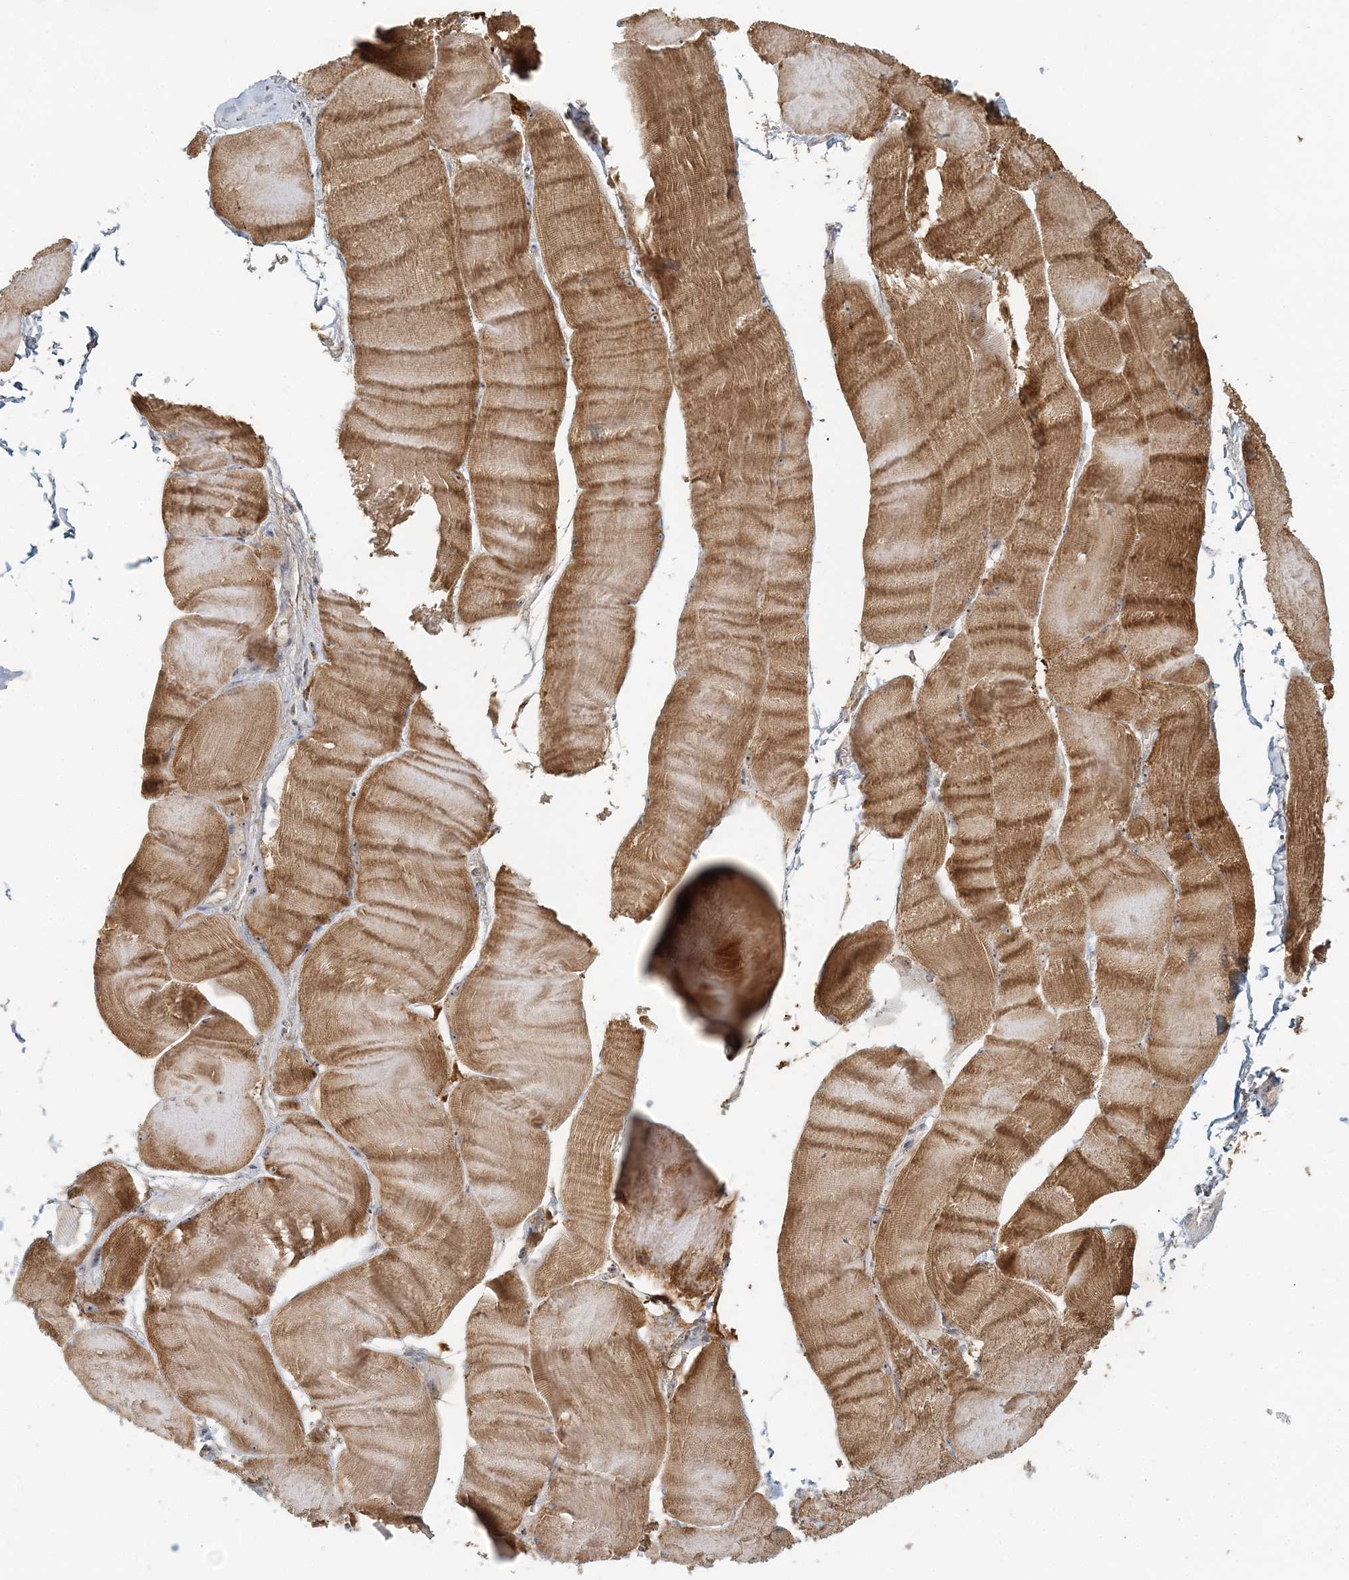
{"staining": {"intensity": "moderate", "quantity": ">75%", "location": "cytoplasmic/membranous,nuclear"}, "tissue": "skeletal muscle", "cell_type": "Myocytes", "image_type": "normal", "snomed": [{"axis": "morphology", "description": "Normal tissue, NOS"}, {"axis": "morphology", "description": "Basal cell carcinoma"}, {"axis": "topography", "description": "Skeletal muscle"}], "caption": "DAB immunohistochemical staining of unremarkable skeletal muscle exhibits moderate cytoplasmic/membranous,nuclear protein positivity in approximately >75% of myocytes.", "gene": "UBE2F", "patient": {"sex": "female", "age": 64}}